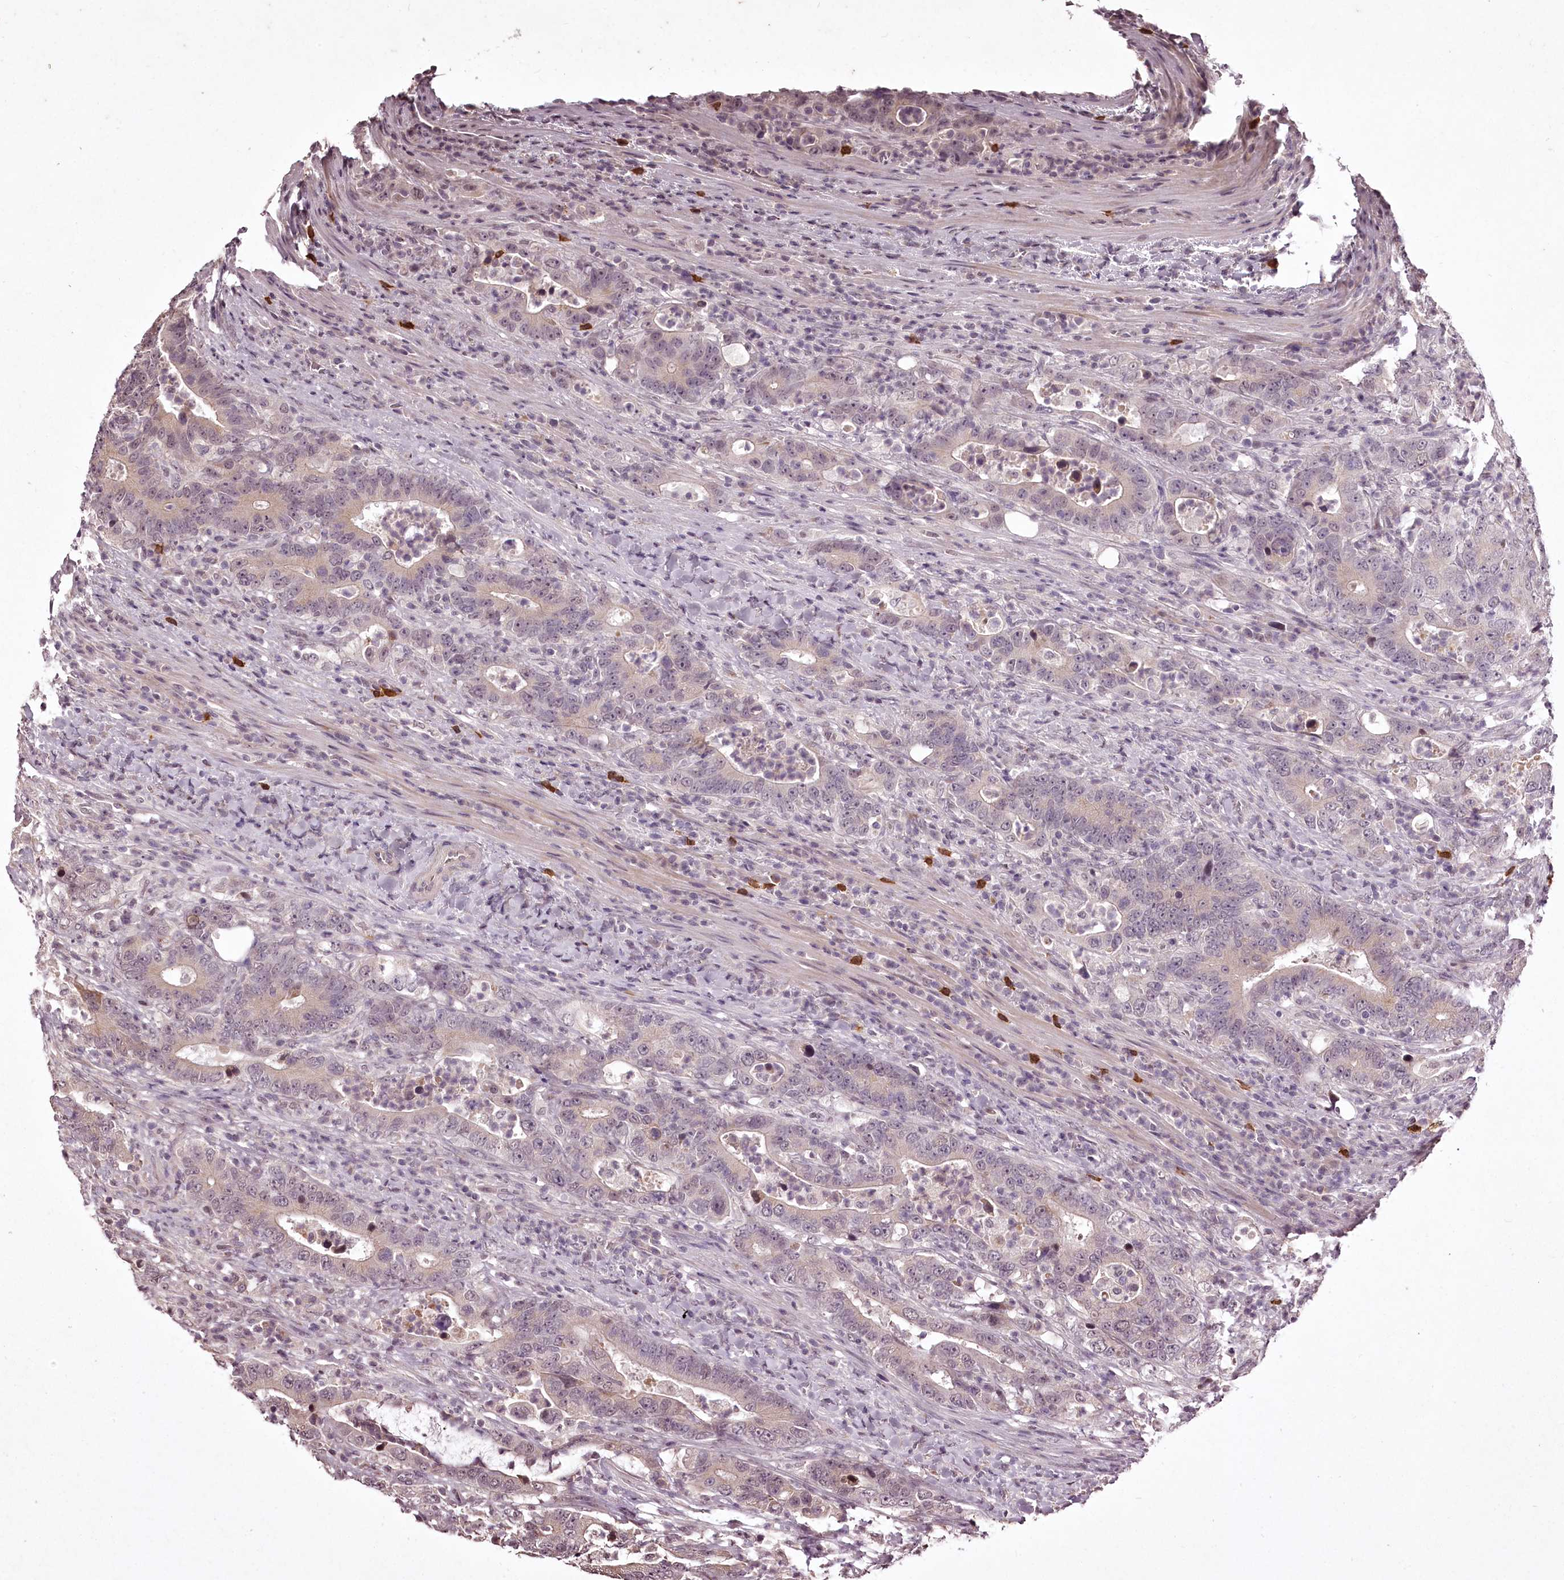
{"staining": {"intensity": "weak", "quantity": "<25%", "location": "nuclear"}, "tissue": "colorectal cancer", "cell_type": "Tumor cells", "image_type": "cancer", "snomed": [{"axis": "morphology", "description": "Adenocarcinoma, NOS"}, {"axis": "topography", "description": "Colon"}], "caption": "This is an immunohistochemistry (IHC) micrograph of human adenocarcinoma (colorectal). There is no positivity in tumor cells.", "gene": "ADRA1D", "patient": {"sex": "female", "age": 75}}